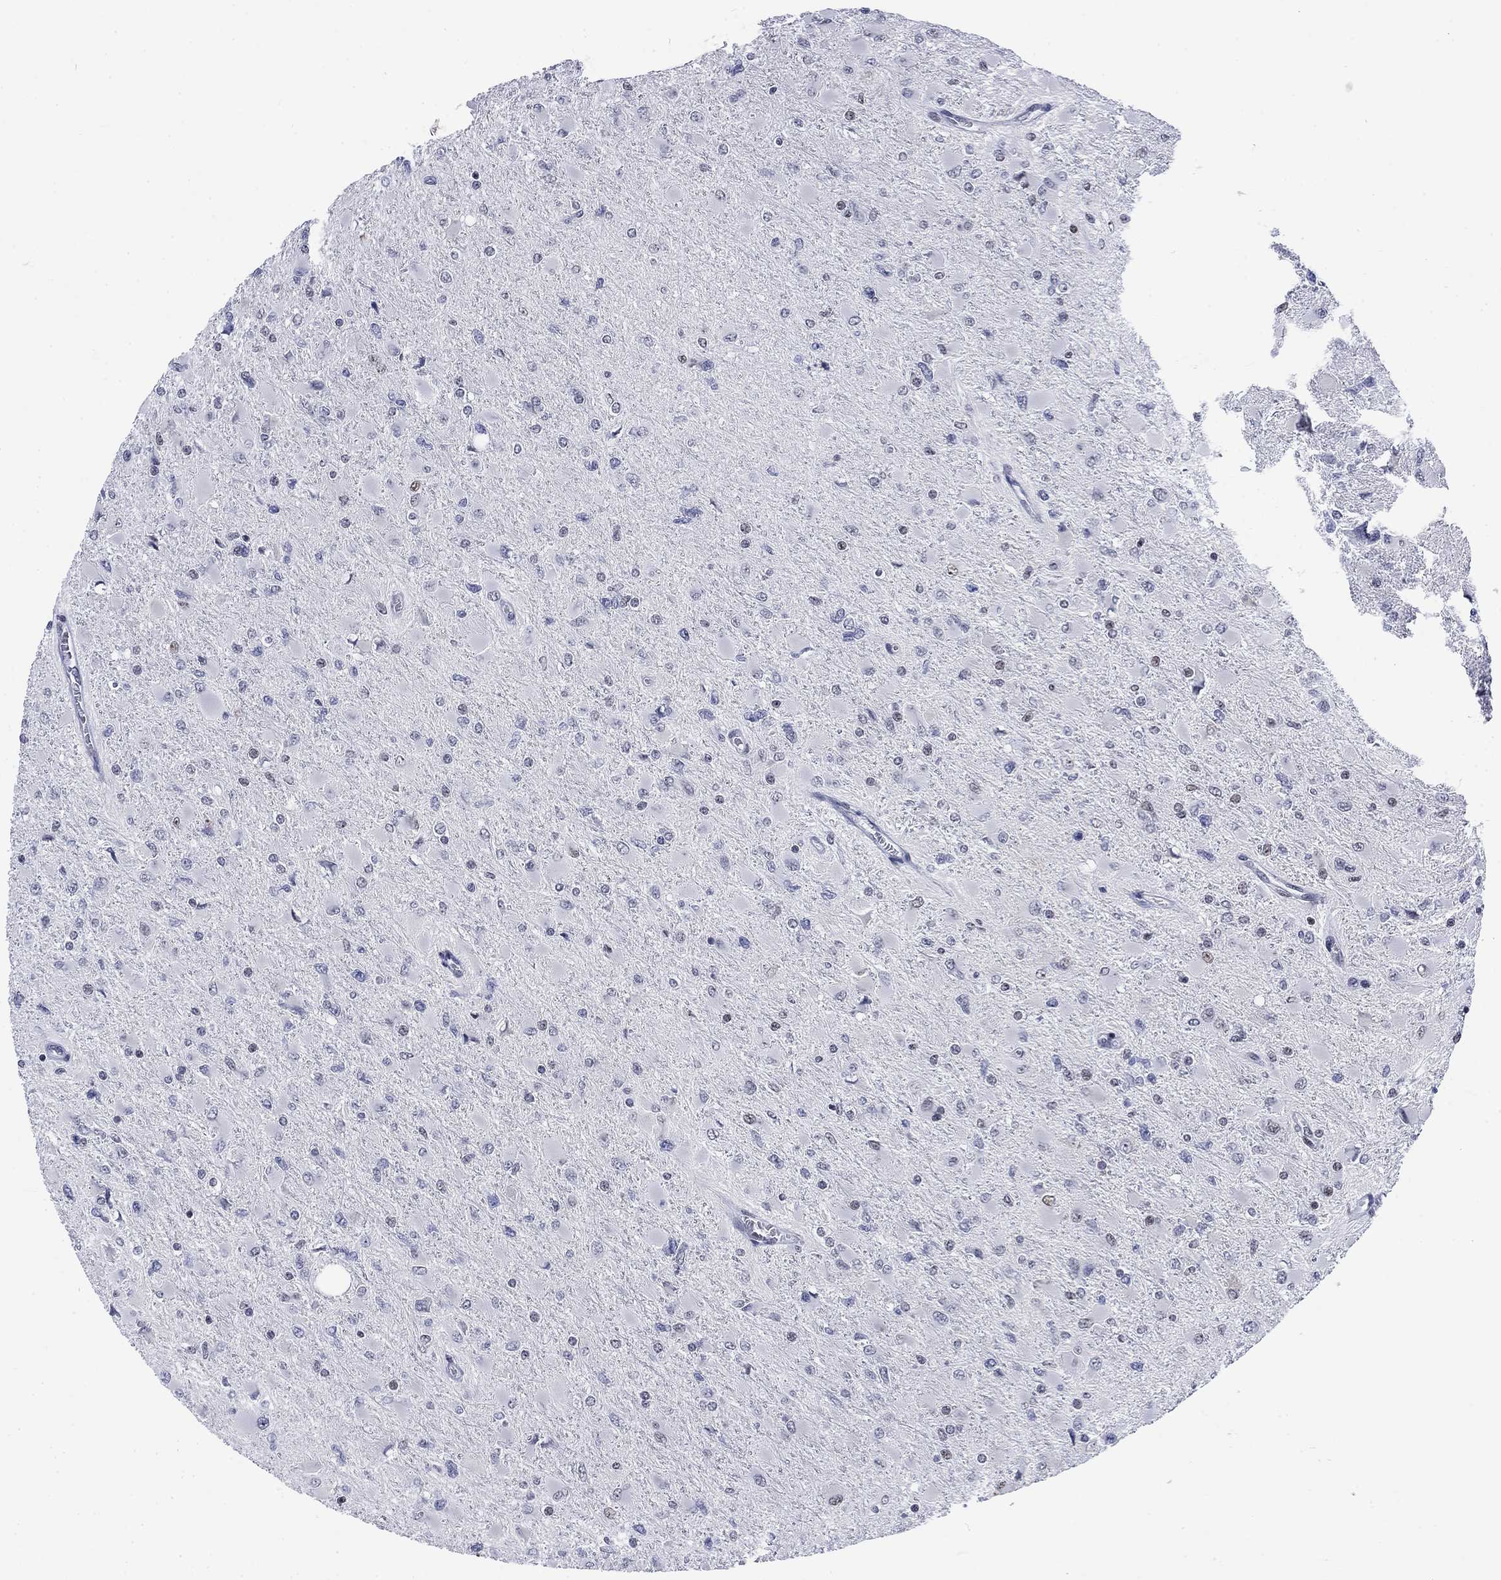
{"staining": {"intensity": "negative", "quantity": "none", "location": "none"}, "tissue": "glioma", "cell_type": "Tumor cells", "image_type": "cancer", "snomed": [{"axis": "morphology", "description": "Glioma, malignant, High grade"}, {"axis": "topography", "description": "Cerebral cortex"}], "caption": "High magnification brightfield microscopy of glioma stained with DAB (3,3'-diaminobenzidine) (brown) and counterstained with hematoxylin (blue): tumor cells show no significant staining.", "gene": "CSRNP3", "patient": {"sex": "female", "age": 36}}